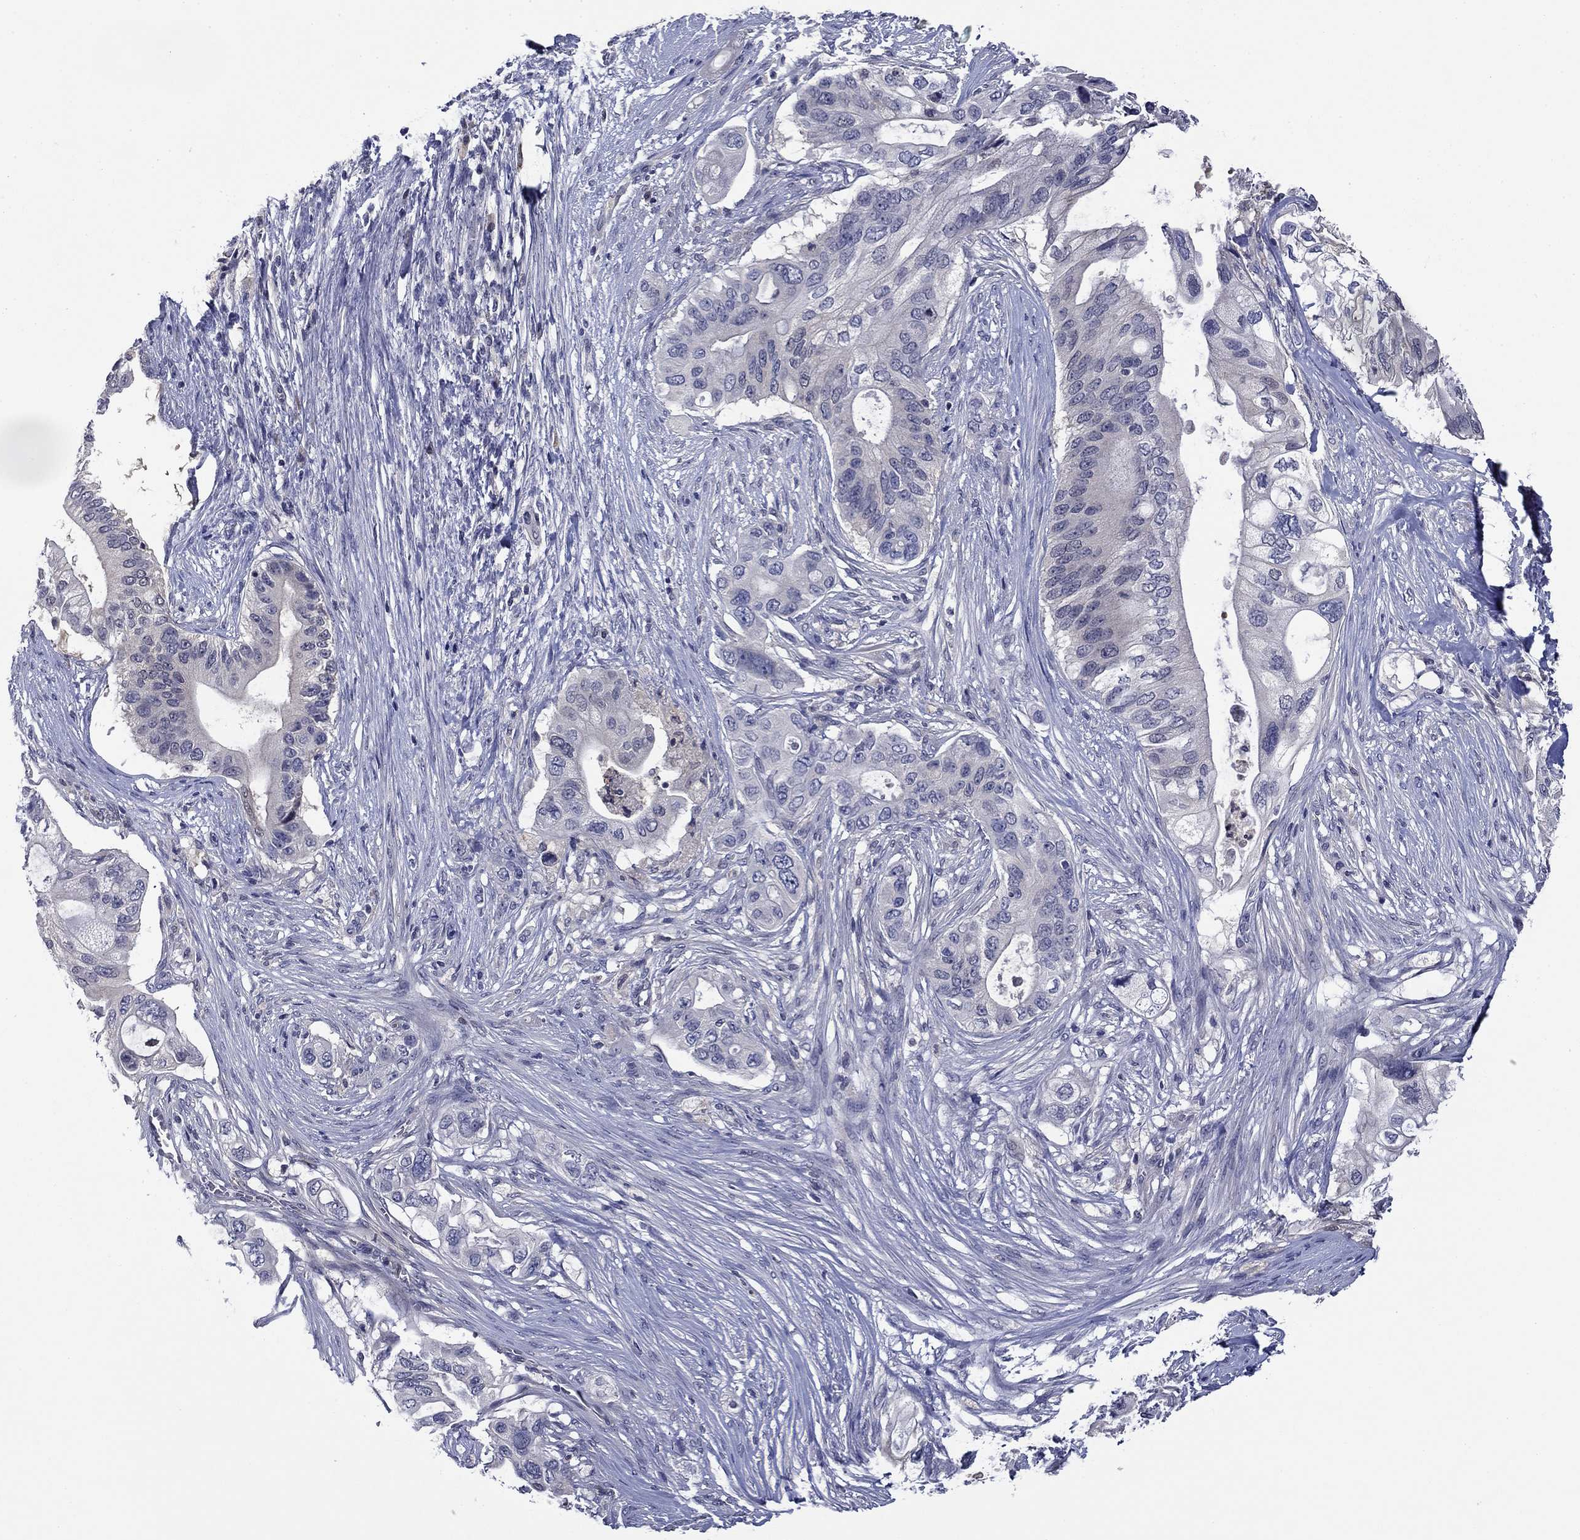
{"staining": {"intensity": "negative", "quantity": "none", "location": "none"}, "tissue": "pancreatic cancer", "cell_type": "Tumor cells", "image_type": "cancer", "snomed": [{"axis": "morphology", "description": "Adenocarcinoma, NOS"}, {"axis": "topography", "description": "Pancreas"}], "caption": "Human adenocarcinoma (pancreatic) stained for a protein using immunohistochemistry displays no expression in tumor cells.", "gene": "DDTL", "patient": {"sex": "female", "age": 72}}